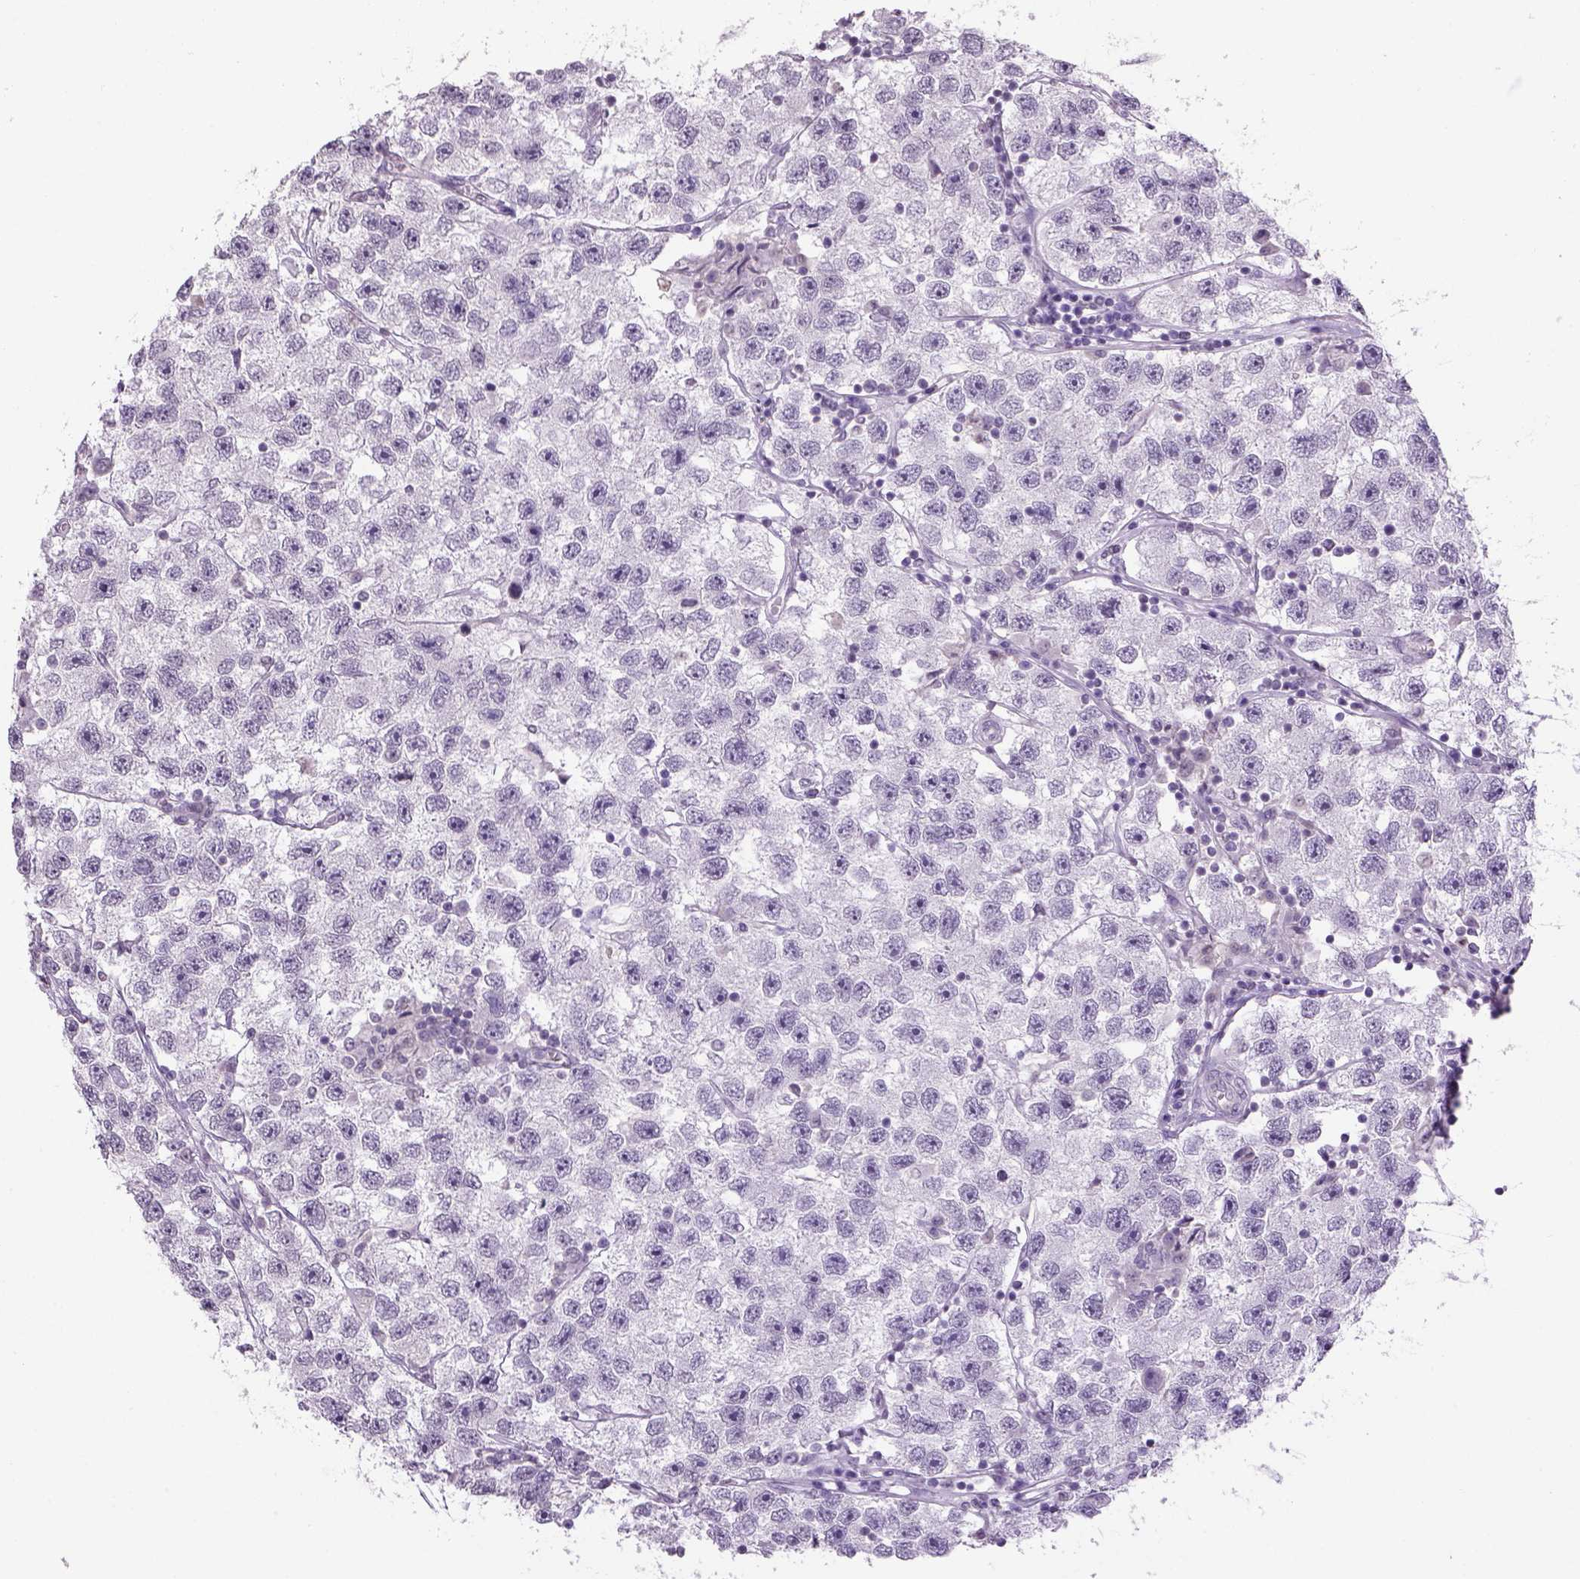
{"staining": {"intensity": "negative", "quantity": "none", "location": "none"}, "tissue": "testis cancer", "cell_type": "Tumor cells", "image_type": "cancer", "snomed": [{"axis": "morphology", "description": "Seminoma, NOS"}, {"axis": "topography", "description": "Testis"}], "caption": "IHC of seminoma (testis) demonstrates no expression in tumor cells.", "gene": "PRRT1", "patient": {"sex": "male", "age": 26}}